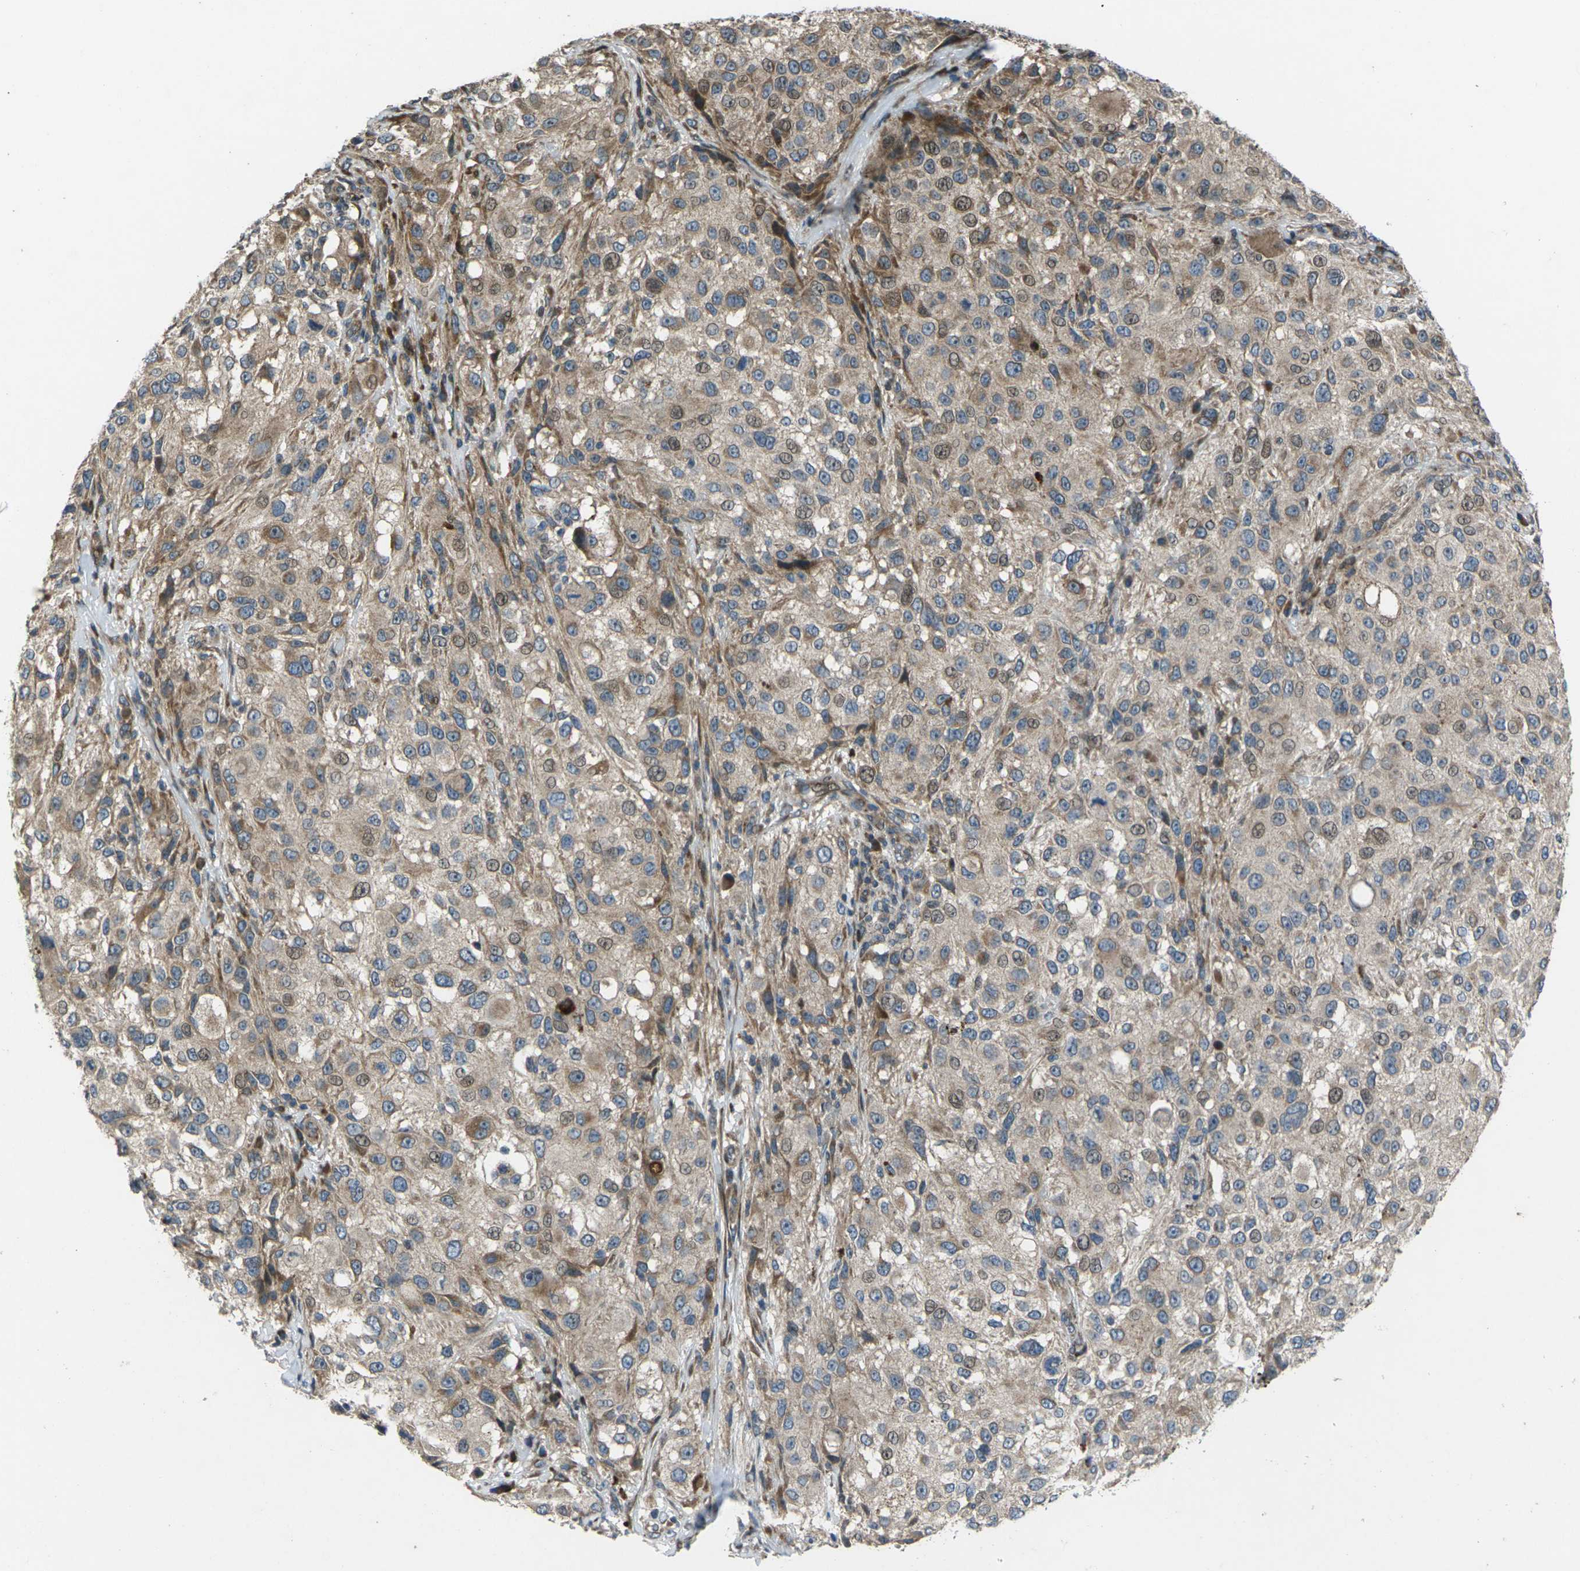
{"staining": {"intensity": "moderate", "quantity": ">75%", "location": "cytoplasmic/membranous"}, "tissue": "melanoma", "cell_type": "Tumor cells", "image_type": "cancer", "snomed": [{"axis": "morphology", "description": "Necrosis, NOS"}, {"axis": "morphology", "description": "Malignant melanoma, NOS"}, {"axis": "topography", "description": "Skin"}], "caption": "An immunohistochemistry (IHC) histopathology image of tumor tissue is shown. Protein staining in brown labels moderate cytoplasmic/membranous positivity in melanoma within tumor cells. The protein of interest is shown in brown color, while the nuclei are stained blue.", "gene": "EDNRA", "patient": {"sex": "female", "age": 87}}